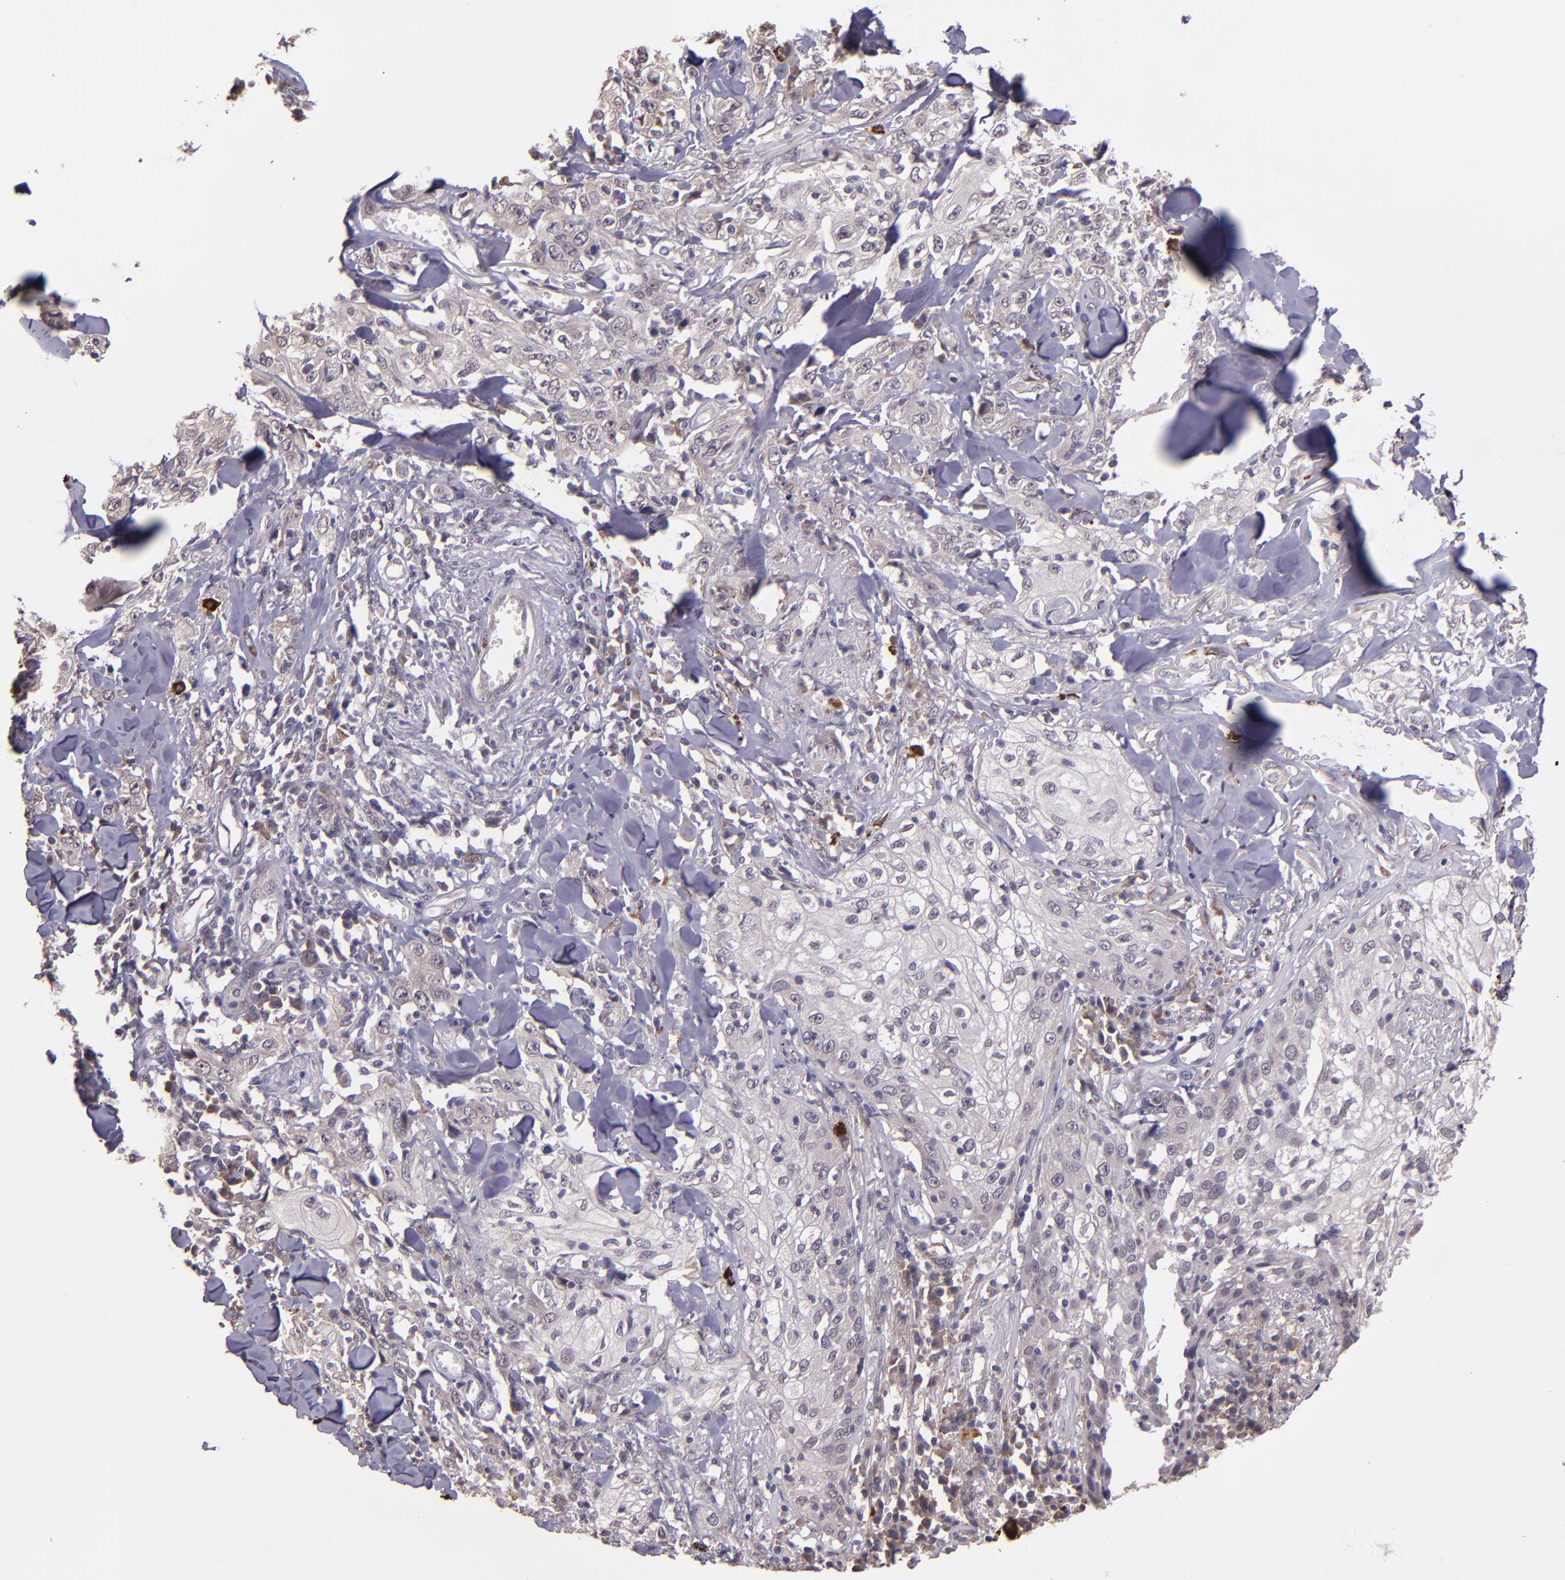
{"staining": {"intensity": "weak", "quantity": "25%-75%", "location": "cytoplasmic/membranous"}, "tissue": "skin cancer", "cell_type": "Tumor cells", "image_type": "cancer", "snomed": [{"axis": "morphology", "description": "Squamous cell carcinoma, NOS"}, {"axis": "topography", "description": "Skin"}], "caption": "Brown immunohistochemical staining in human skin cancer (squamous cell carcinoma) exhibits weak cytoplasmic/membranous staining in approximately 25%-75% of tumor cells.", "gene": "TAF7L", "patient": {"sex": "male", "age": 65}}